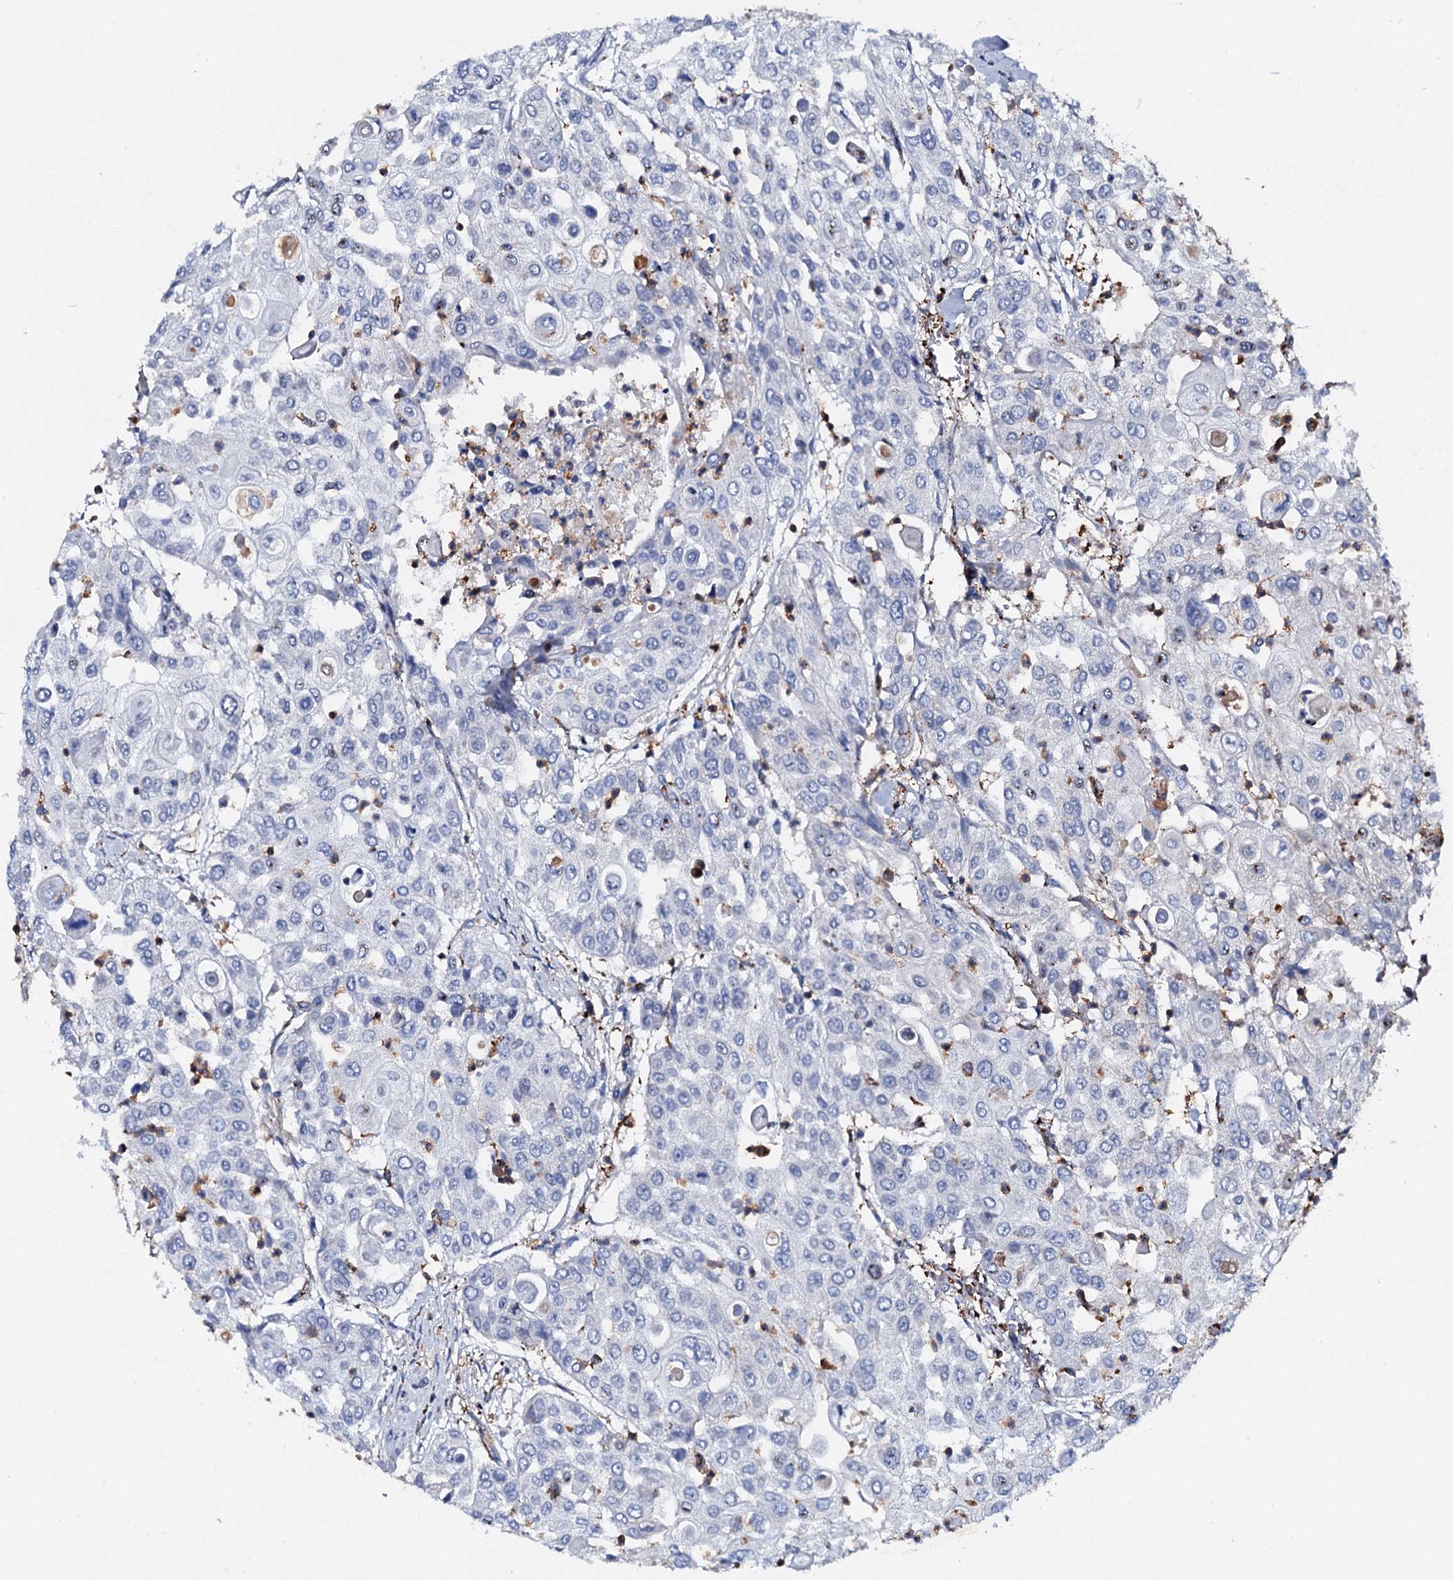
{"staining": {"intensity": "negative", "quantity": "none", "location": "none"}, "tissue": "urothelial cancer", "cell_type": "Tumor cells", "image_type": "cancer", "snomed": [{"axis": "morphology", "description": "Urothelial carcinoma, High grade"}, {"axis": "topography", "description": "Urinary bladder"}], "caption": "Urothelial carcinoma (high-grade) was stained to show a protein in brown. There is no significant staining in tumor cells. (DAB IHC visualized using brightfield microscopy, high magnification).", "gene": "MS4A4E", "patient": {"sex": "female", "age": 79}}